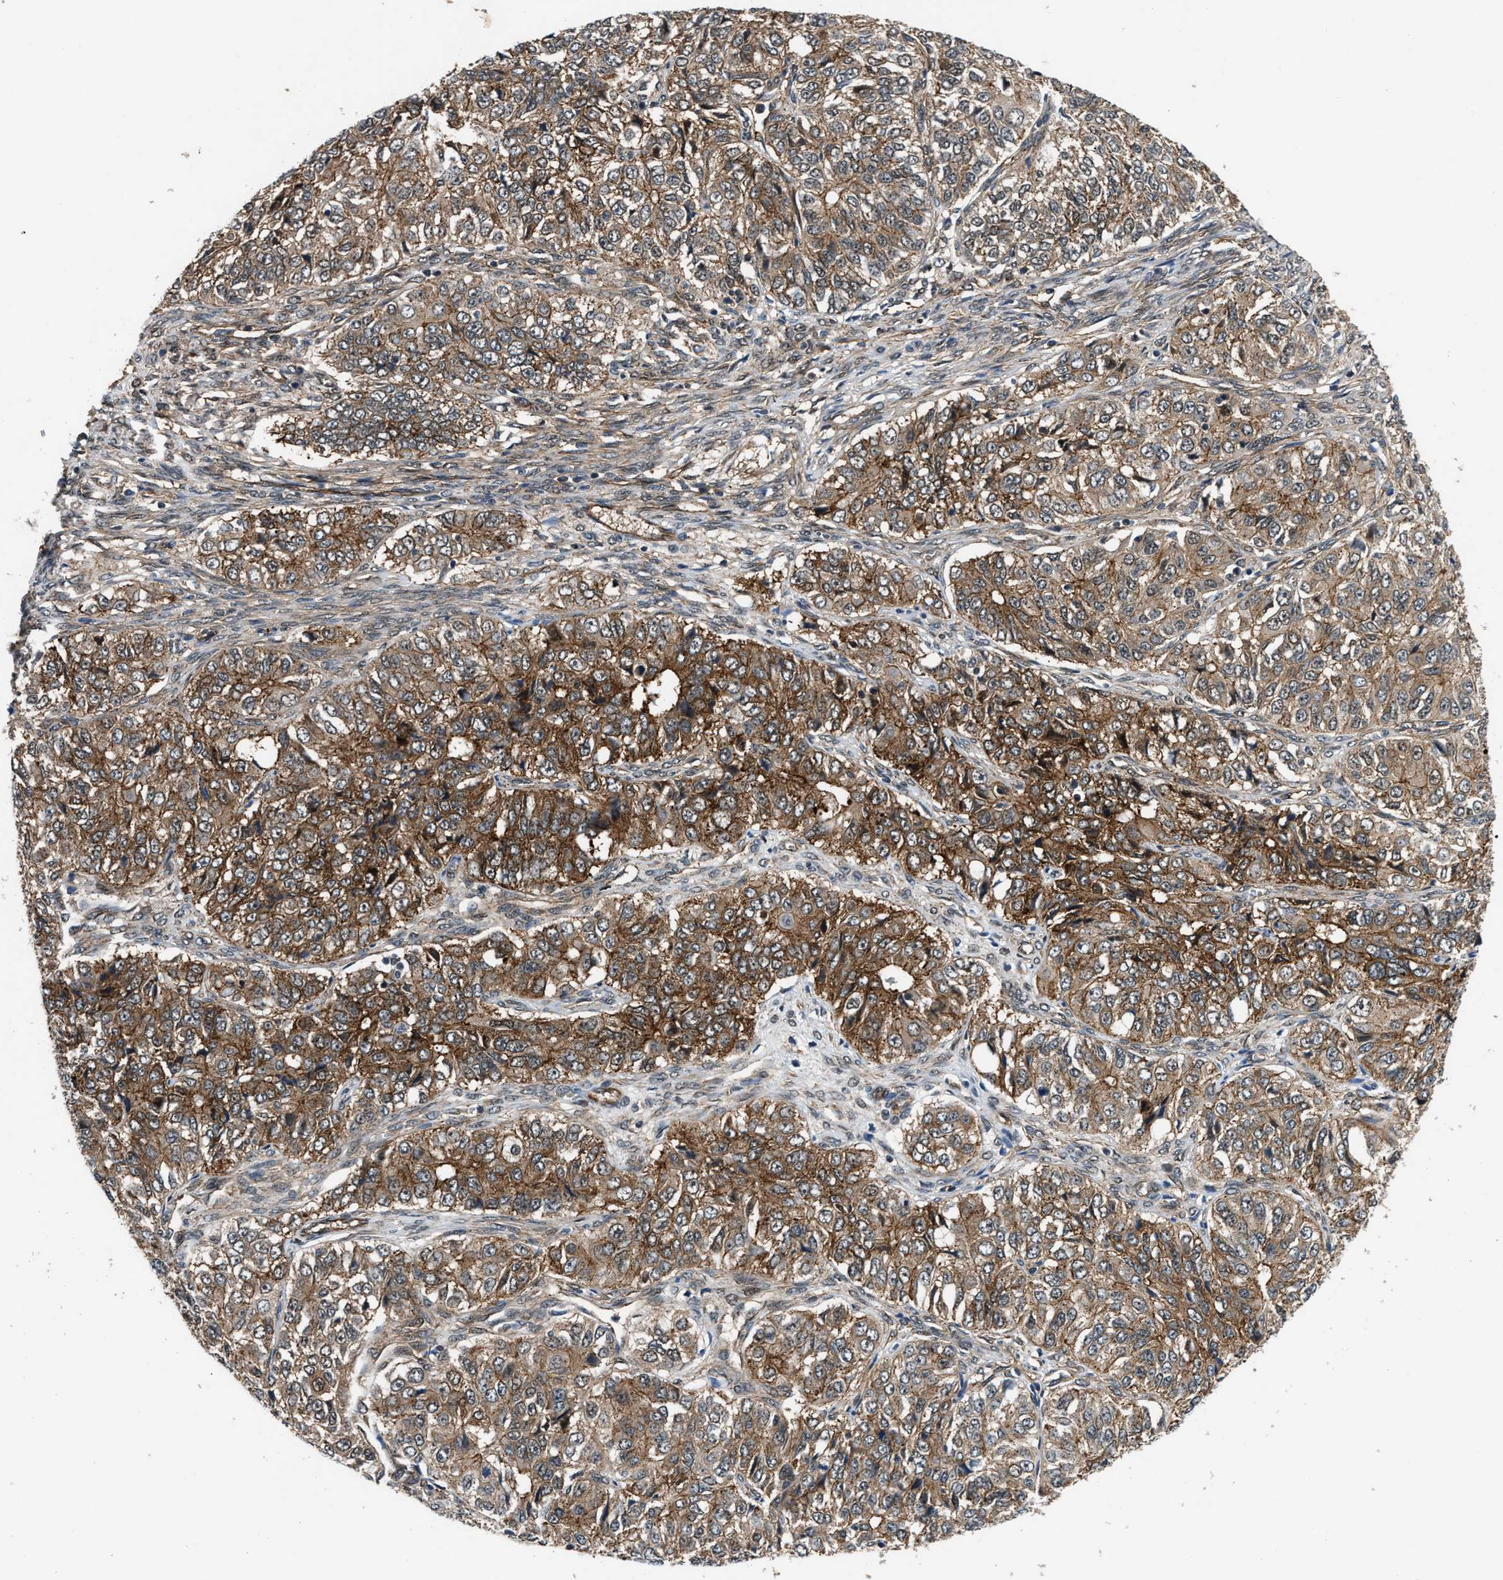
{"staining": {"intensity": "moderate", "quantity": ">75%", "location": "cytoplasmic/membranous"}, "tissue": "ovarian cancer", "cell_type": "Tumor cells", "image_type": "cancer", "snomed": [{"axis": "morphology", "description": "Carcinoma, endometroid"}, {"axis": "topography", "description": "Ovary"}], "caption": "This photomicrograph reveals immunohistochemistry staining of ovarian cancer, with medium moderate cytoplasmic/membranous expression in approximately >75% of tumor cells.", "gene": "COPS2", "patient": {"sex": "female", "age": 51}}